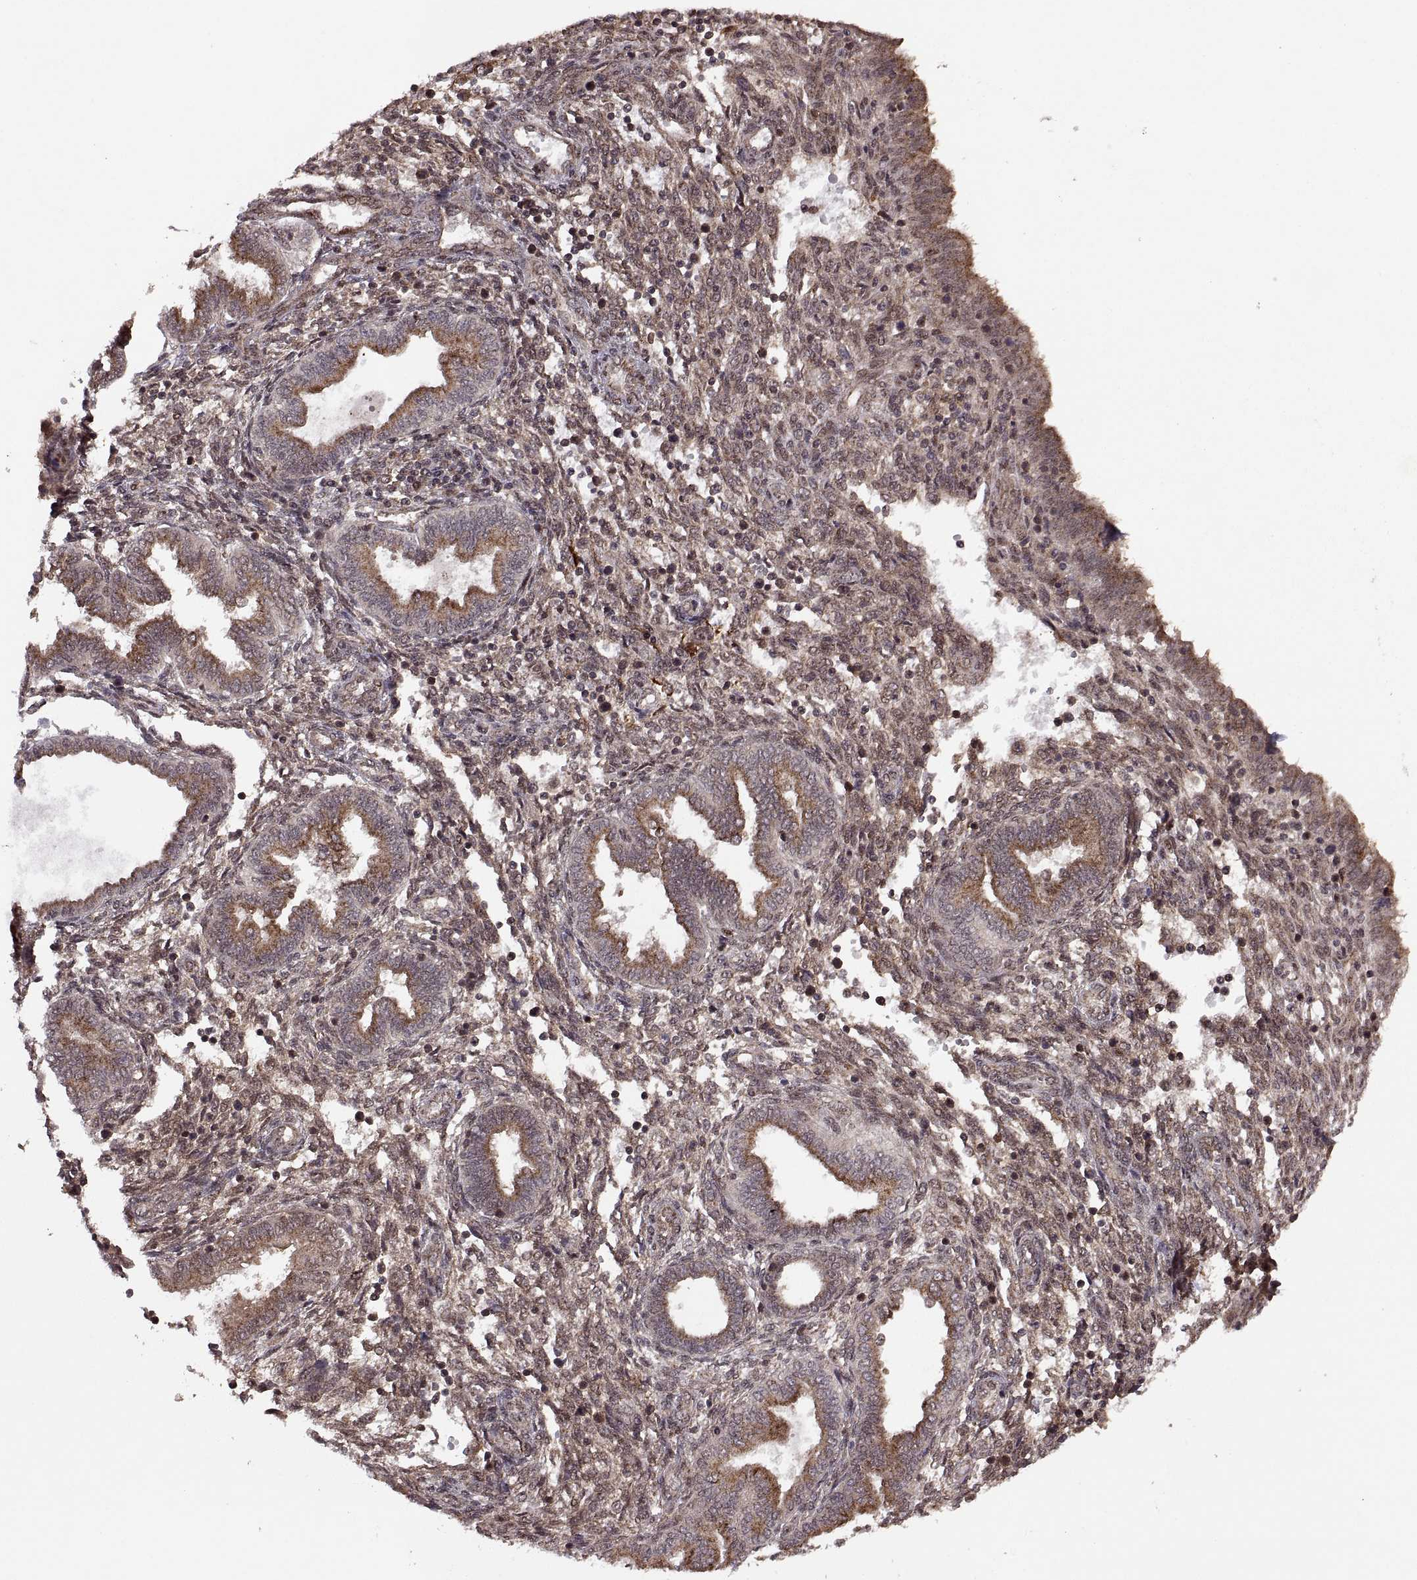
{"staining": {"intensity": "weak", "quantity": "<25%", "location": "cytoplasmic/membranous"}, "tissue": "endometrium", "cell_type": "Cells in endometrial stroma", "image_type": "normal", "snomed": [{"axis": "morphology", "description": "Normal tissue, NOS"}, {"axis": "topography", "description": "Endometrium"}], "caption": "Endometrium stained for a protein using immunohistochemistry displays no staining cells in endometrial stroma.", "gene": "PTOV1", "patient": {"sex": "female", "age": 42}}